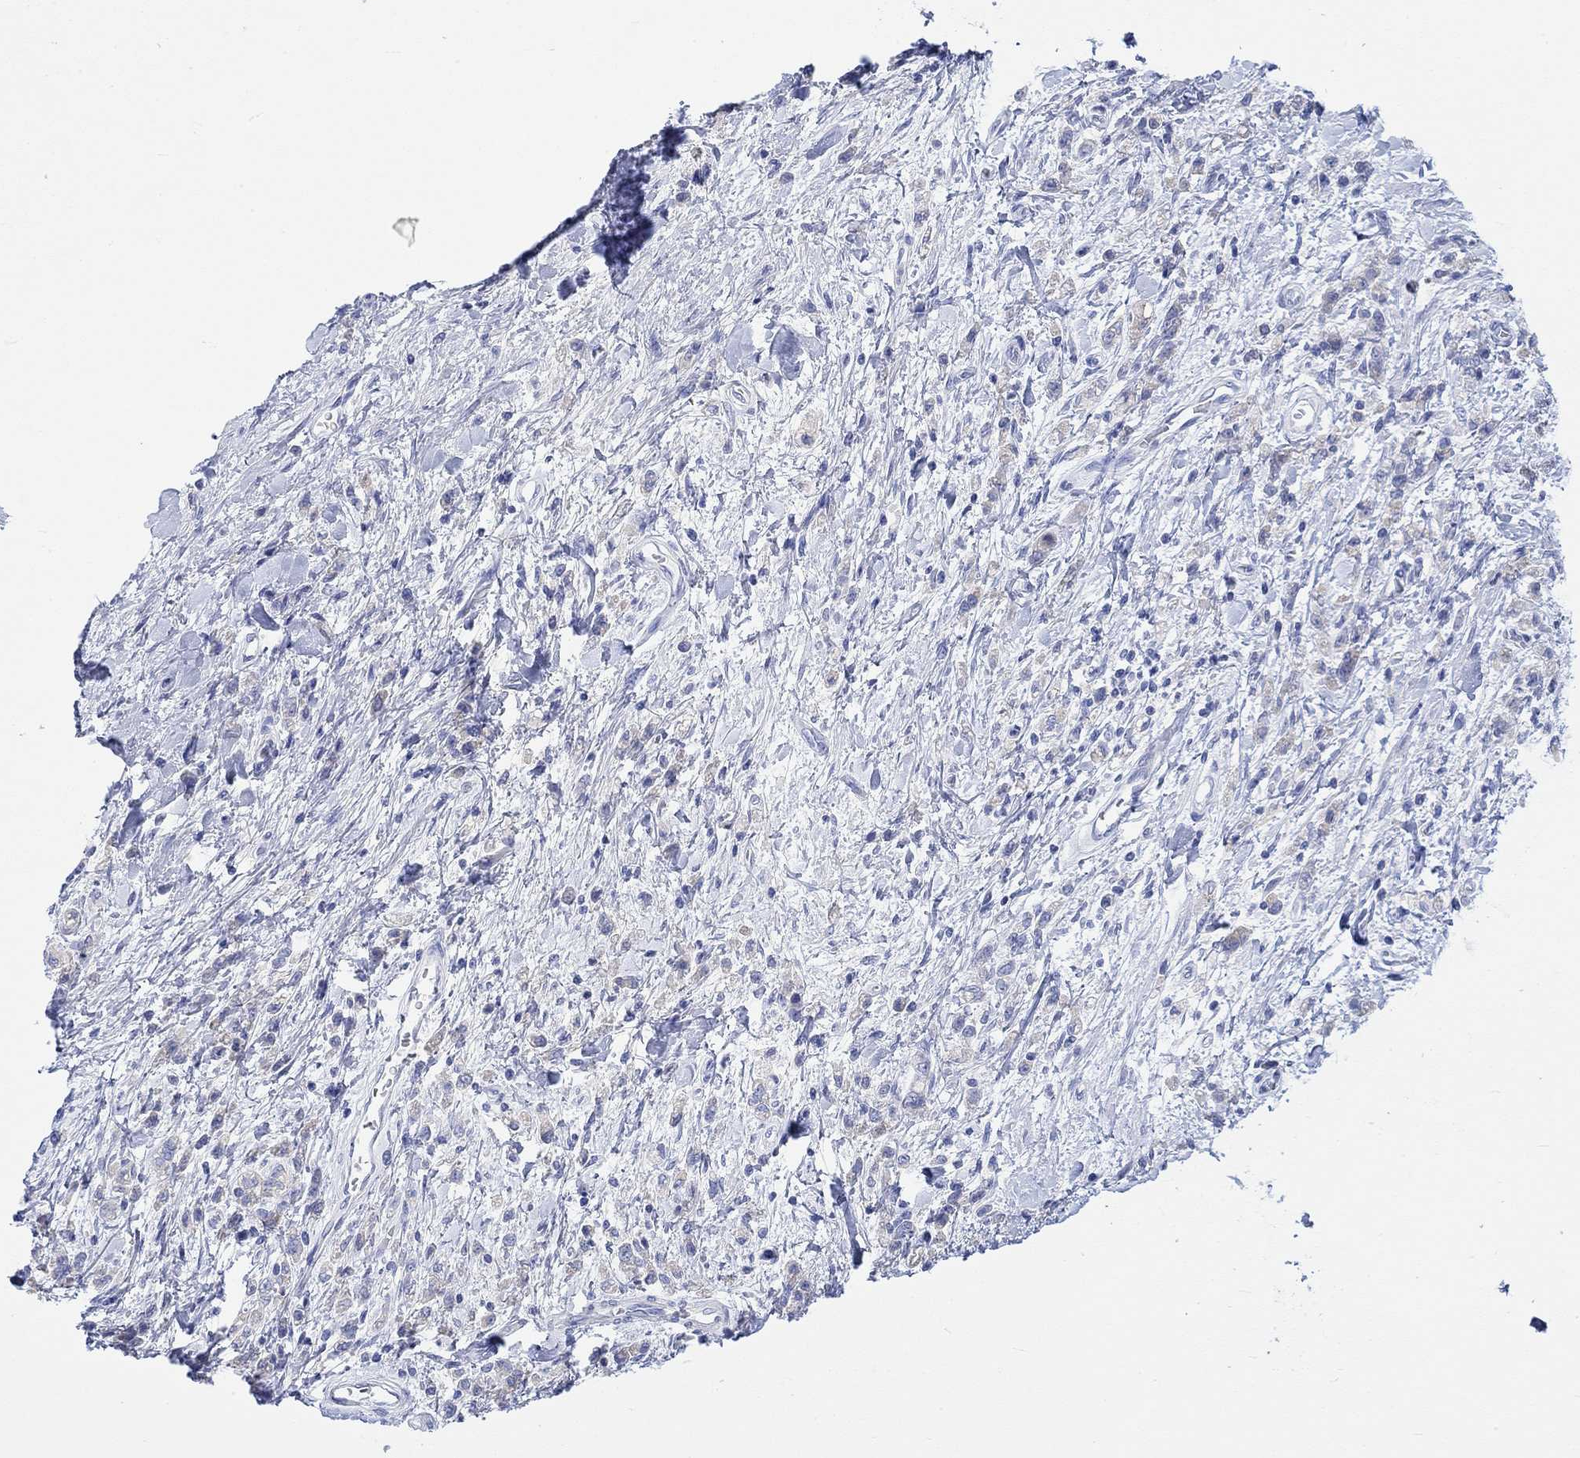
{"staining": {"intensity": "negative", "quantity": "none", "location": "none"}, "tissue": "stomach cancer", "cell_type": "Tumor cells", "image_type": "cancer", "snomed": [{"axis": "morphology", "description": "Adenocarcinoma, NOS"}, {"axis": "topography", "description": "Stomach"}], "caption": "Immunohistochemical staining of human stomach cancer (adenocarcinoma) shows no significant expression in tumor cells.", "gene": "REEP6", "patient": {"sex": "male", "age": 77}}